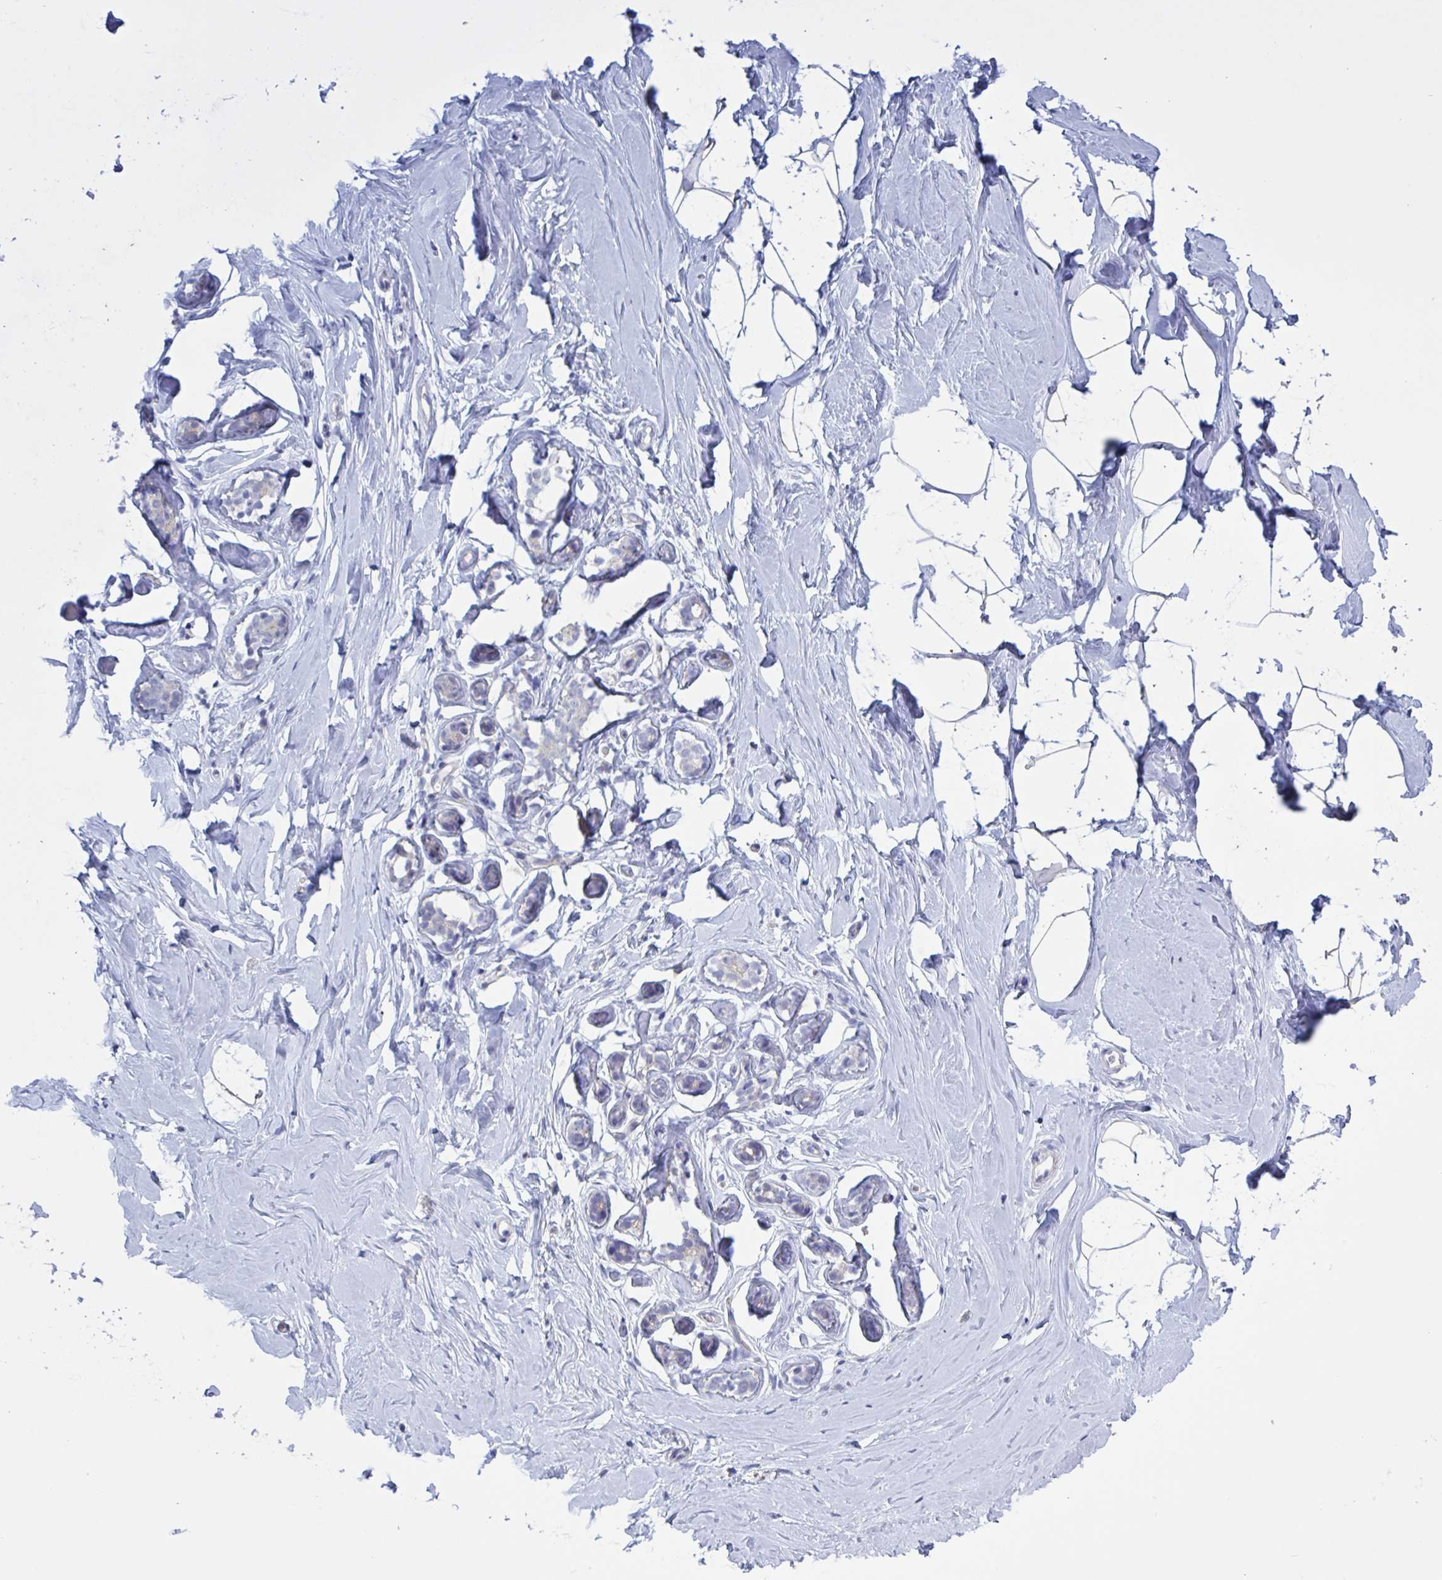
{"staining": {"intensity": "negative", "quantity": "none", "location": "none"}, "tissue": "breast", "cell_type": "Adipocytes", "image_type": "normal", "snomed": [{"axis": "morphology", "description": "Normal tissue, NOS"}, {"axis": "topography", "description": "Breast"}], "caption": "High power microscopy image of an IHC histopathology image of normal breast, revealing no significant positivity in adipocytes.", "gene": "ST14", "patient": {"sex": "female", "age": 32}}